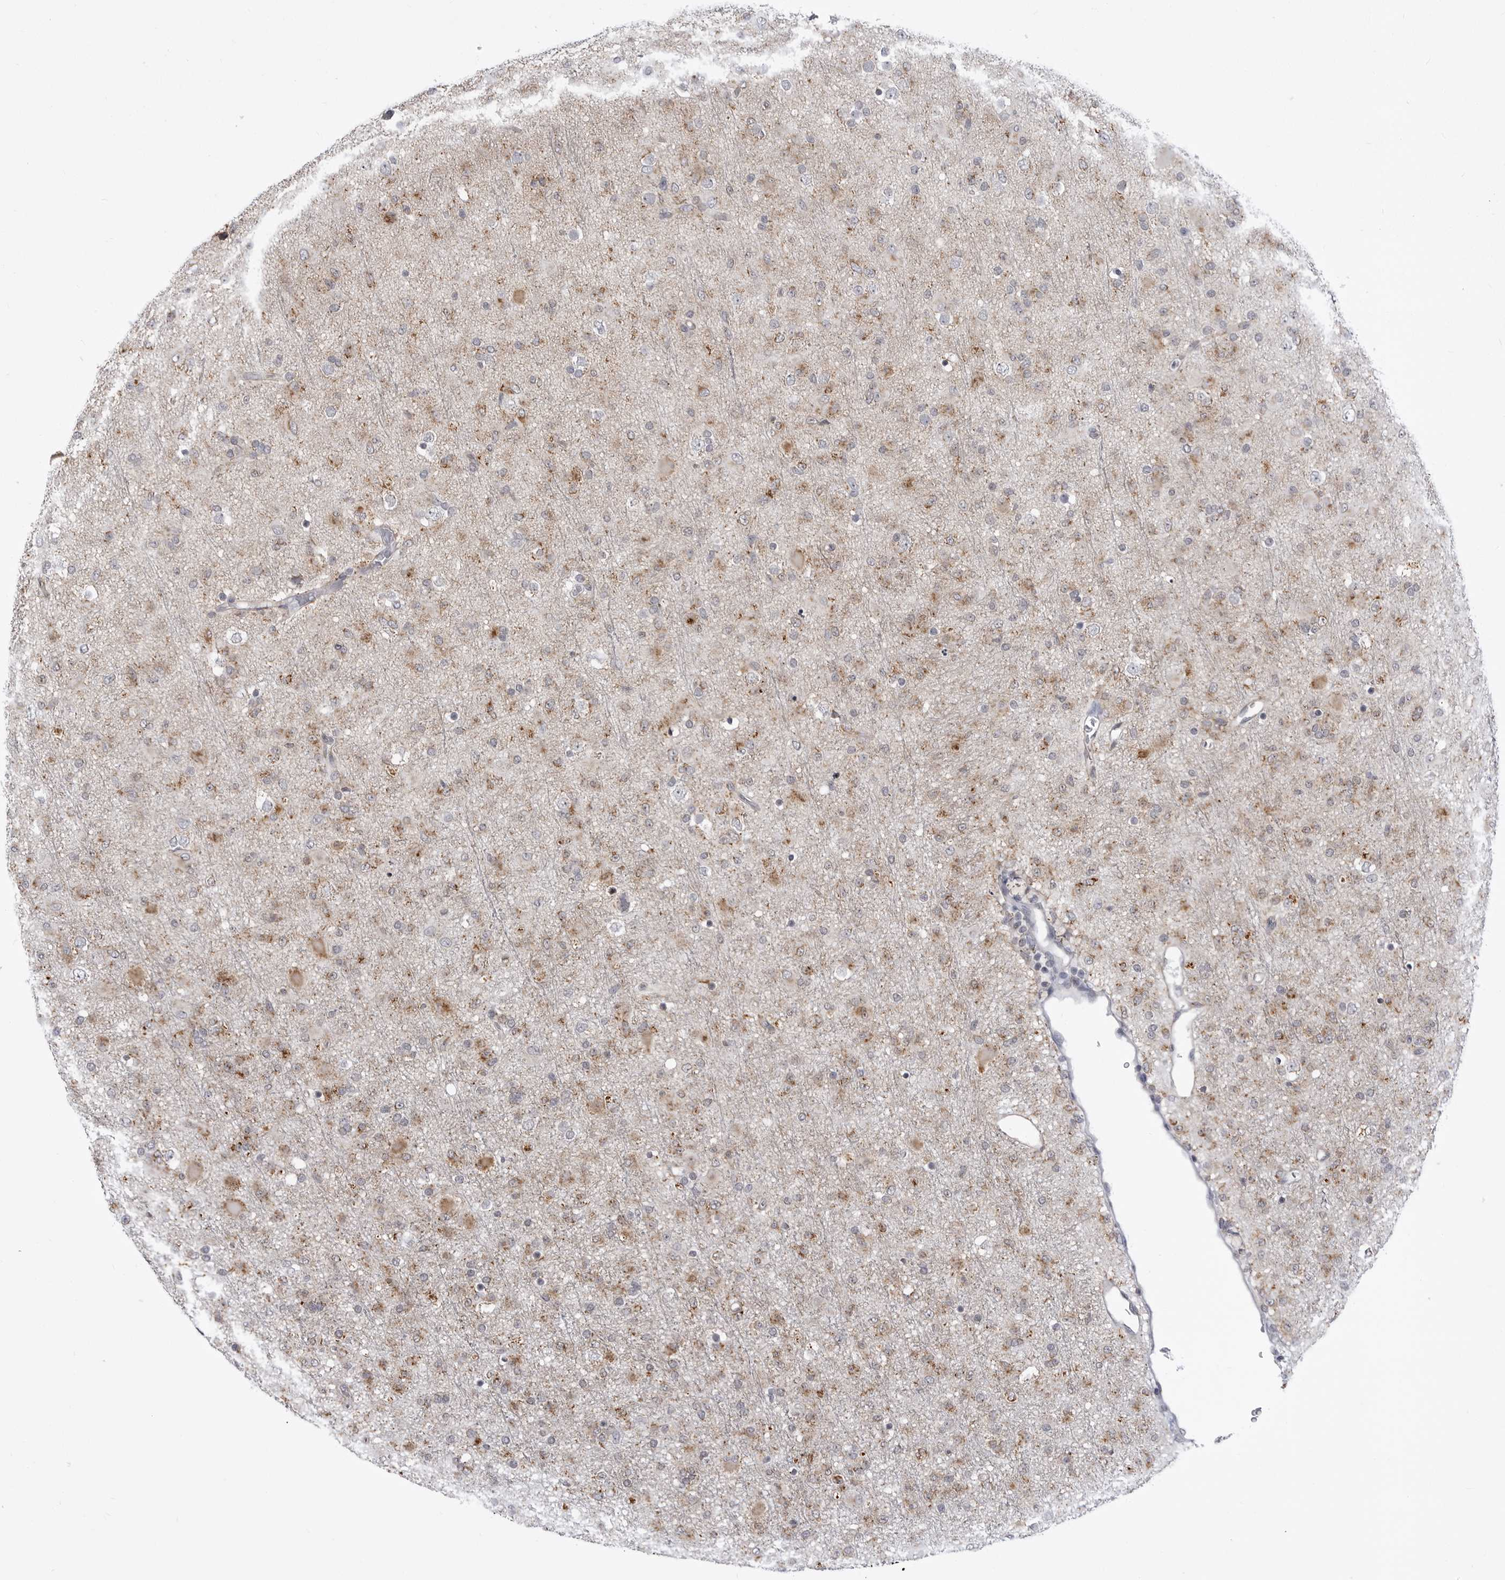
{"staining": {"intensity": "moderate", "quantity": "25%-75%", "location": "cytoplasmic/membranous"}, "tissue": "glioma", "cell_type": "Tumor cells", "image_type": "cancer", "snomed": [{"axis": "morphology", "description": "Glioma, malignant, Low grade"}, {"axis": "topography", "description": "Brain"}], "caption": "Immunohistochemical staining of glioma shows medium levels of moderate cytoplasmic/membranous protein staining in about 25%-75% of tumor cells.", "gene": "FH", "patient": {"sex": "male", "age": 65}}